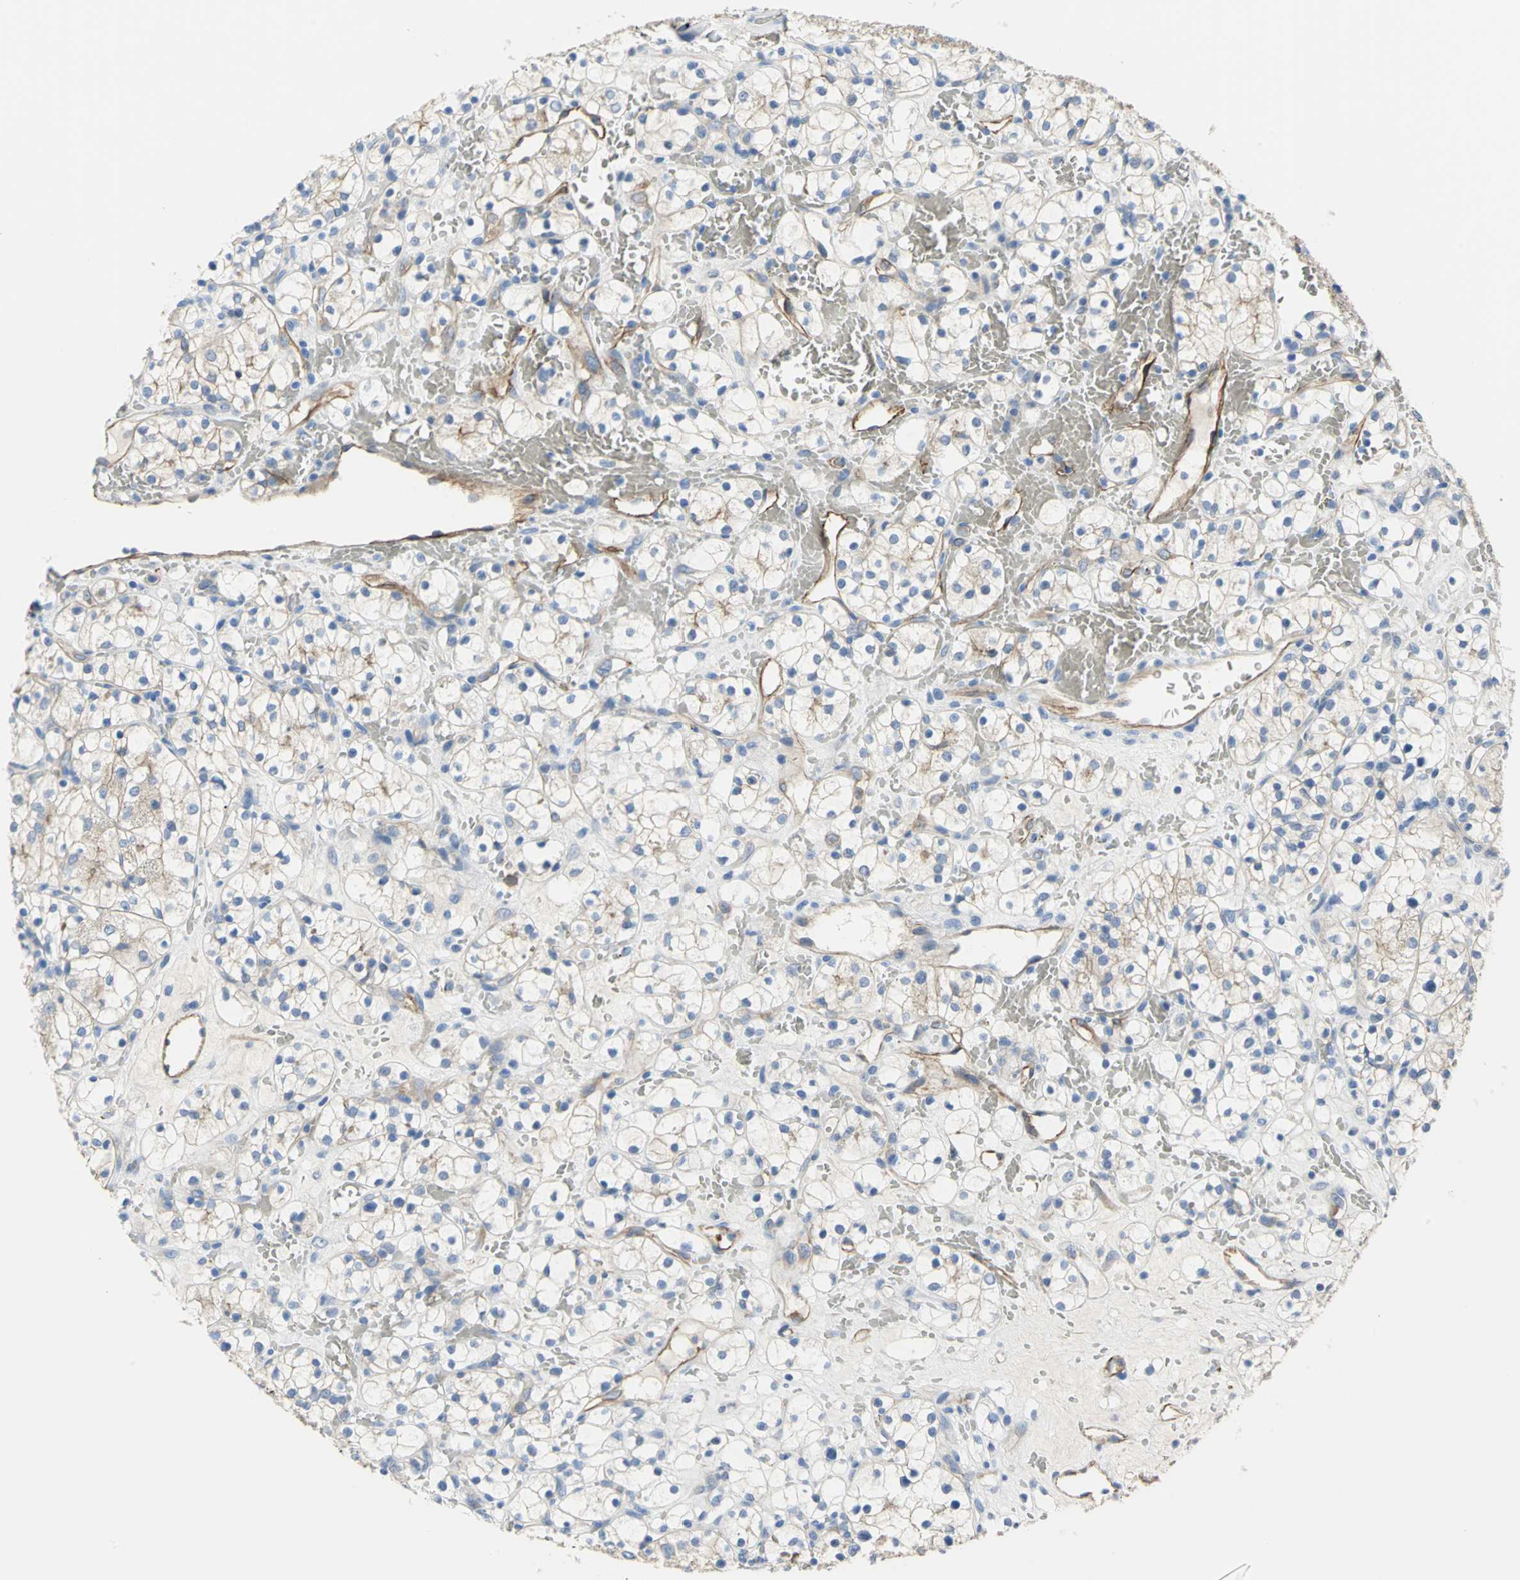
{"staining": {"intensity": "moderate", "quantity": "<25%", "location": "cytoplasmic/membranous"}, "tissue": "renal cancer", "cell_type": "Tumor cells", "image_type": "cancer", "snomed": [{"axis": "morphology", "description": "Adenocarcinoma, NOS"}, {"axis": "topography", "description": "Kidney"}], "caption": "An IHC image of tumor tissue is shown. Protein staining in brown shows moderate cytoplasmic/membranous positivity in adenocarcinoma (renal) within tumor cells.", "gene": "FLNB", "patient": {"sex": "female", "age": 60}}